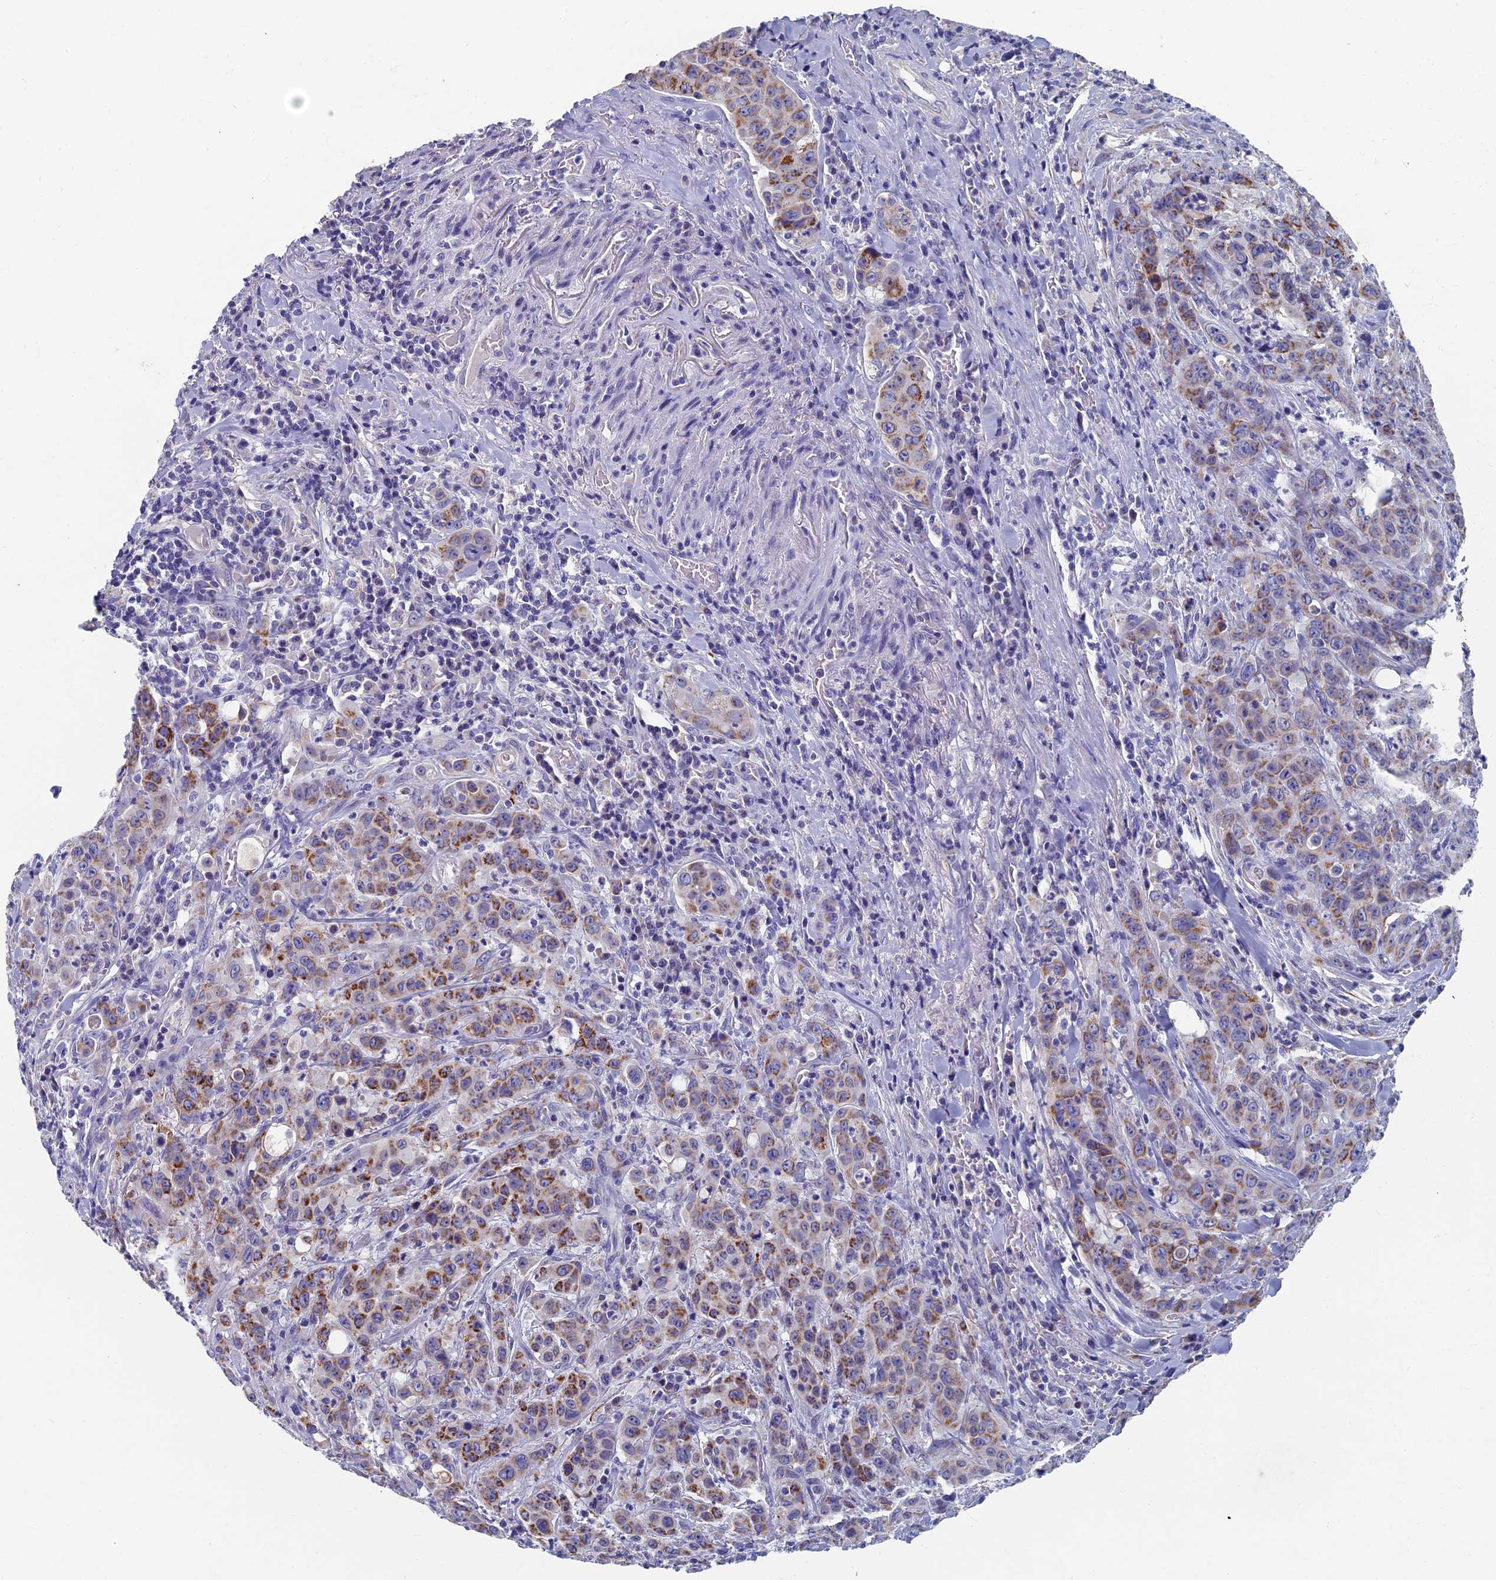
{"staining": {"intensity": "moderate", "quantity": "25%-75%", "location": "cytoplasmic/membranous"}, "tissue": "colorectal cancer", "cell_type": "Tumor cells", "image_type": "cancer", "snomed": [{"axis": "morphology", "description": "Adenocarcinoma, NOS"}, {"axis": "topography", "description": "Colon"}], "caption": "Immunohistochemistry photomicrograph of human colorectal adenocarcinoma stained for a protein (brown), which demonstrates medium levels of moderate cytoplasmic/membranous staining in about 25%-75% of tumor cells.", "gene": "OAT", "patient": {"sex": "male", "age": 62}}